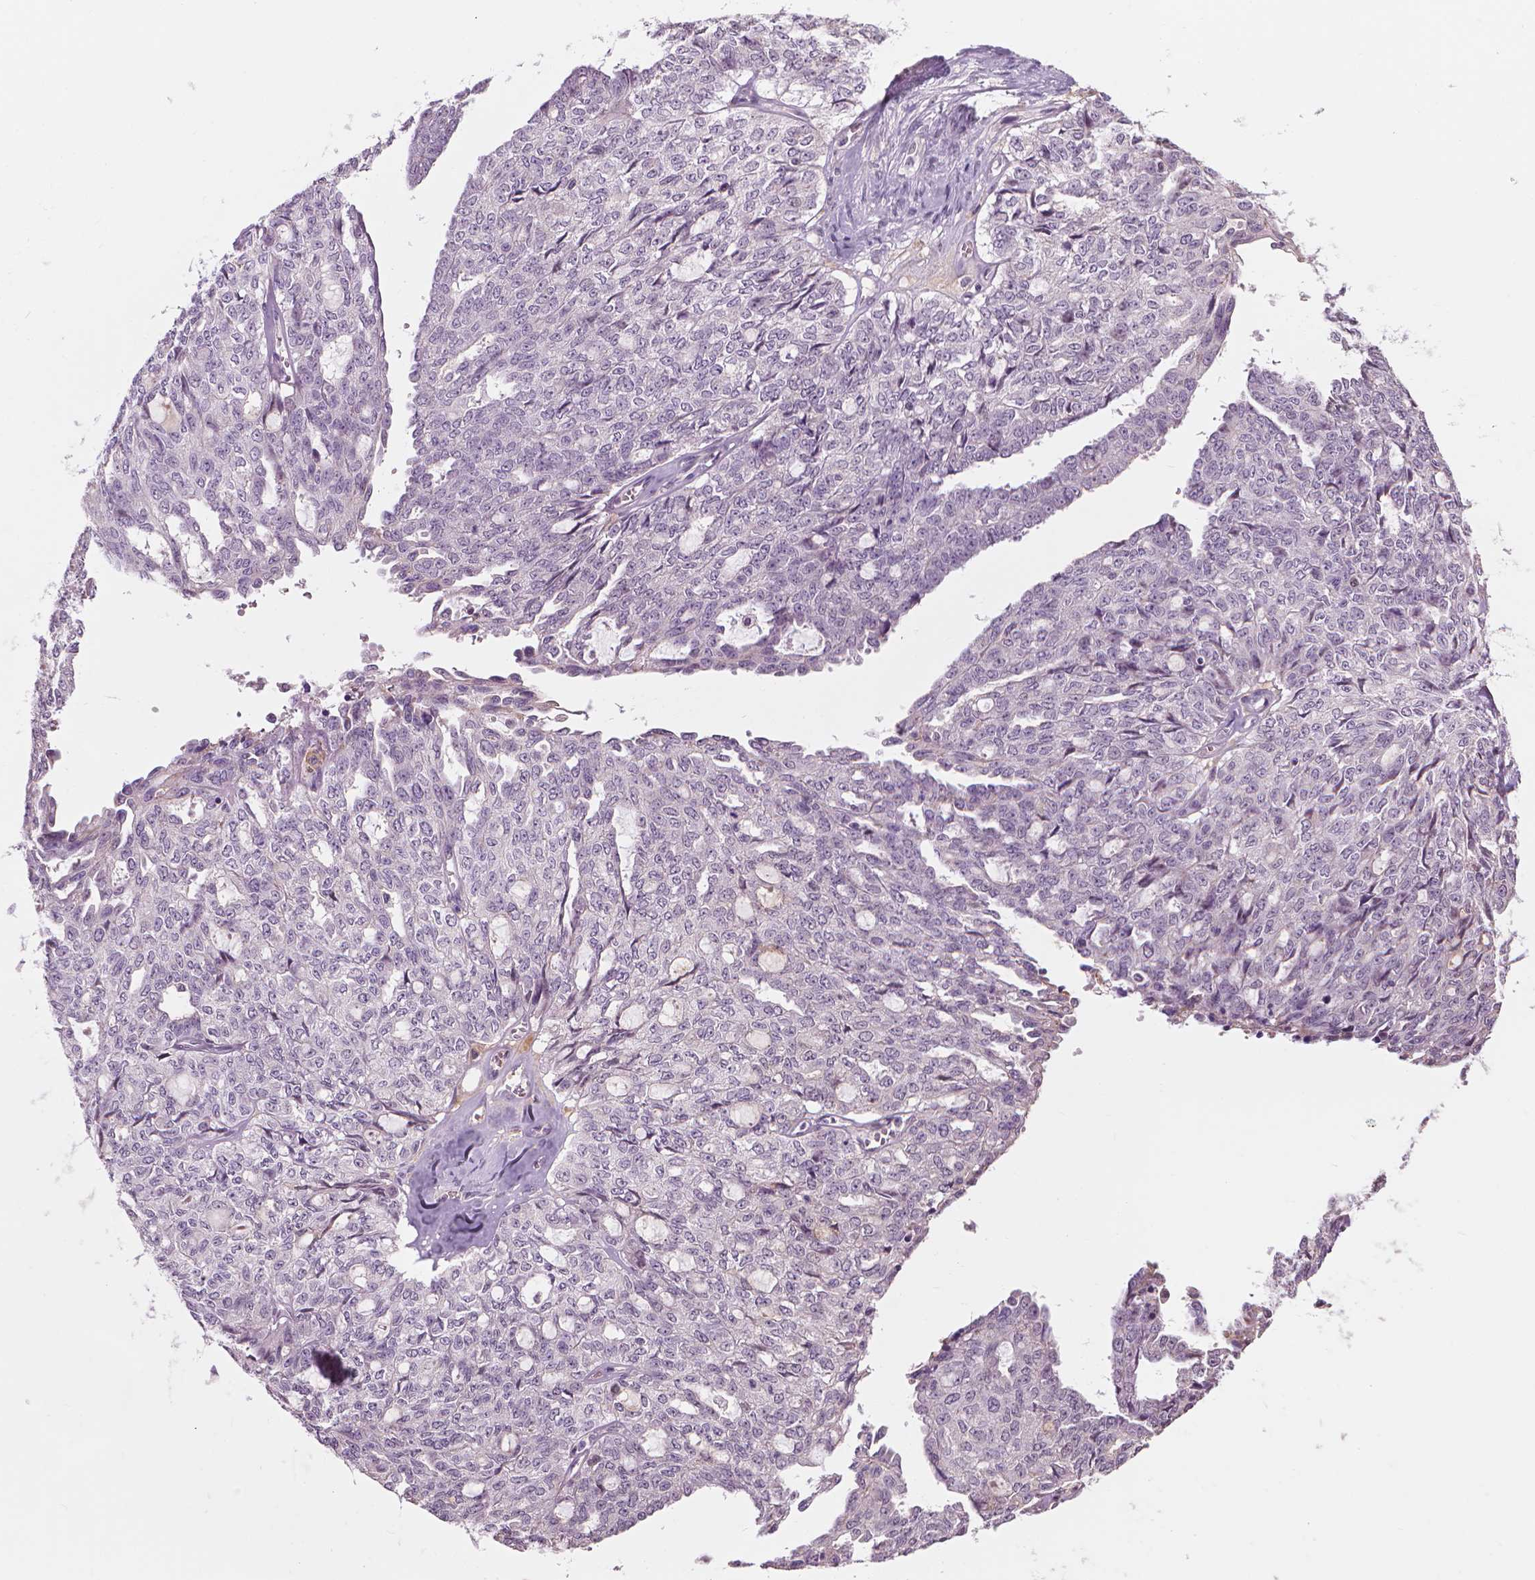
{"staining": {"intensity": "negative", "quantity": "none", "location": "none"}, "tissue": "ovarian cancer", "cell_type": "Tumor cells", "image_type": "cancer", "snomed": [{"axis": "morphology", "description": "Cystadenocarcinoma, serous, NOS"}, {"axis": "topography", "description": "Ovary"}], "caption": "This is a image of IHC staining of serous cystadenocarcinoma (ovarian), which shows no positivity in tumor cells.", "gene": "SAXO2", "patient": {"sex": "female", "age": 71}}